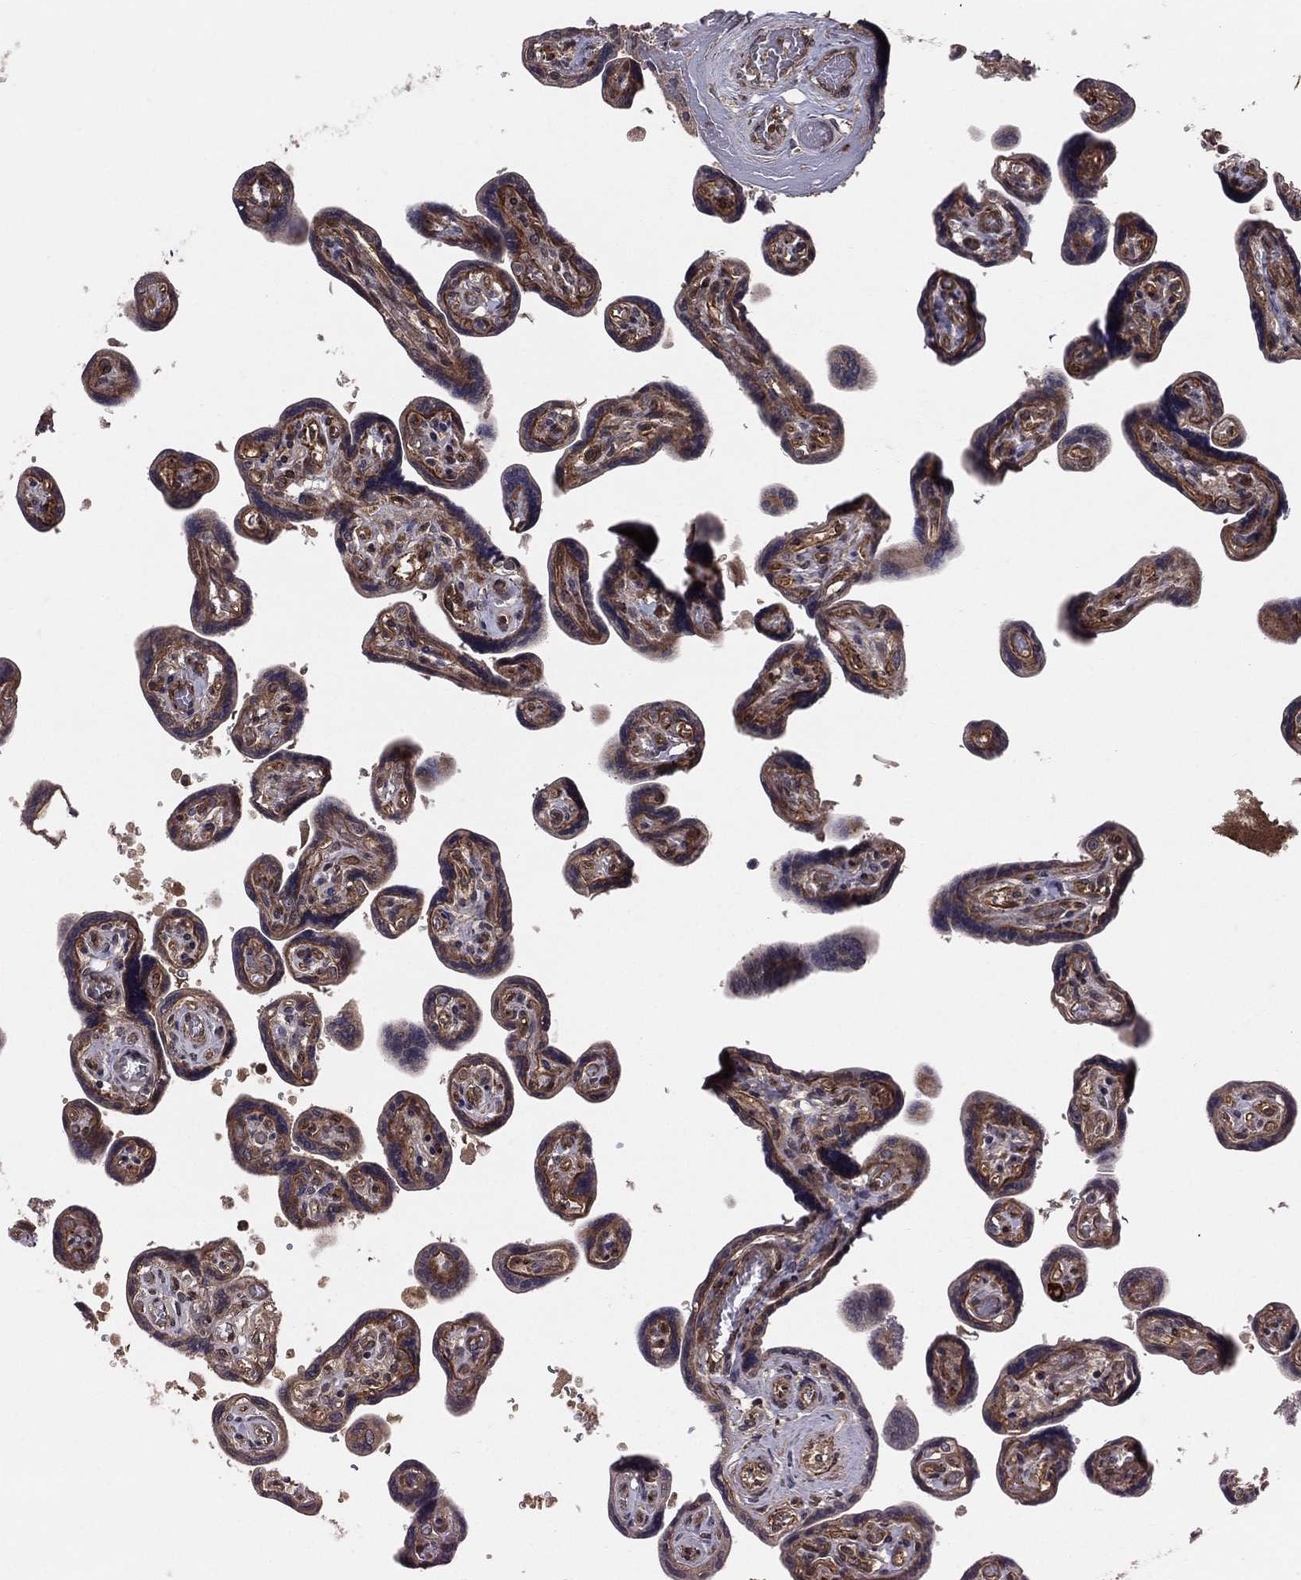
{"staining": {"intensity": "moderate", "quantity": ">75%", "location": "cytoplasmic/membranous"}, "tissue": "placenta", "cell_type": "Decidual cells", "image_type": "normal", "snomed": [{"axis": "morphology", "description": "Normal tissue, NOS"}, {"axis": "topography", "description": "Placenta"}], "caption": "Immunohistochemistry (DAB) staining of normal human placenta shows moderate cytoplasmic/membranous protein staining in about >75% of decidual cells. (Brightfield microscopy of DAB IHC at high magnification).", "gene": "CERT1", "patient": {"sex": "female", "age": 32}}